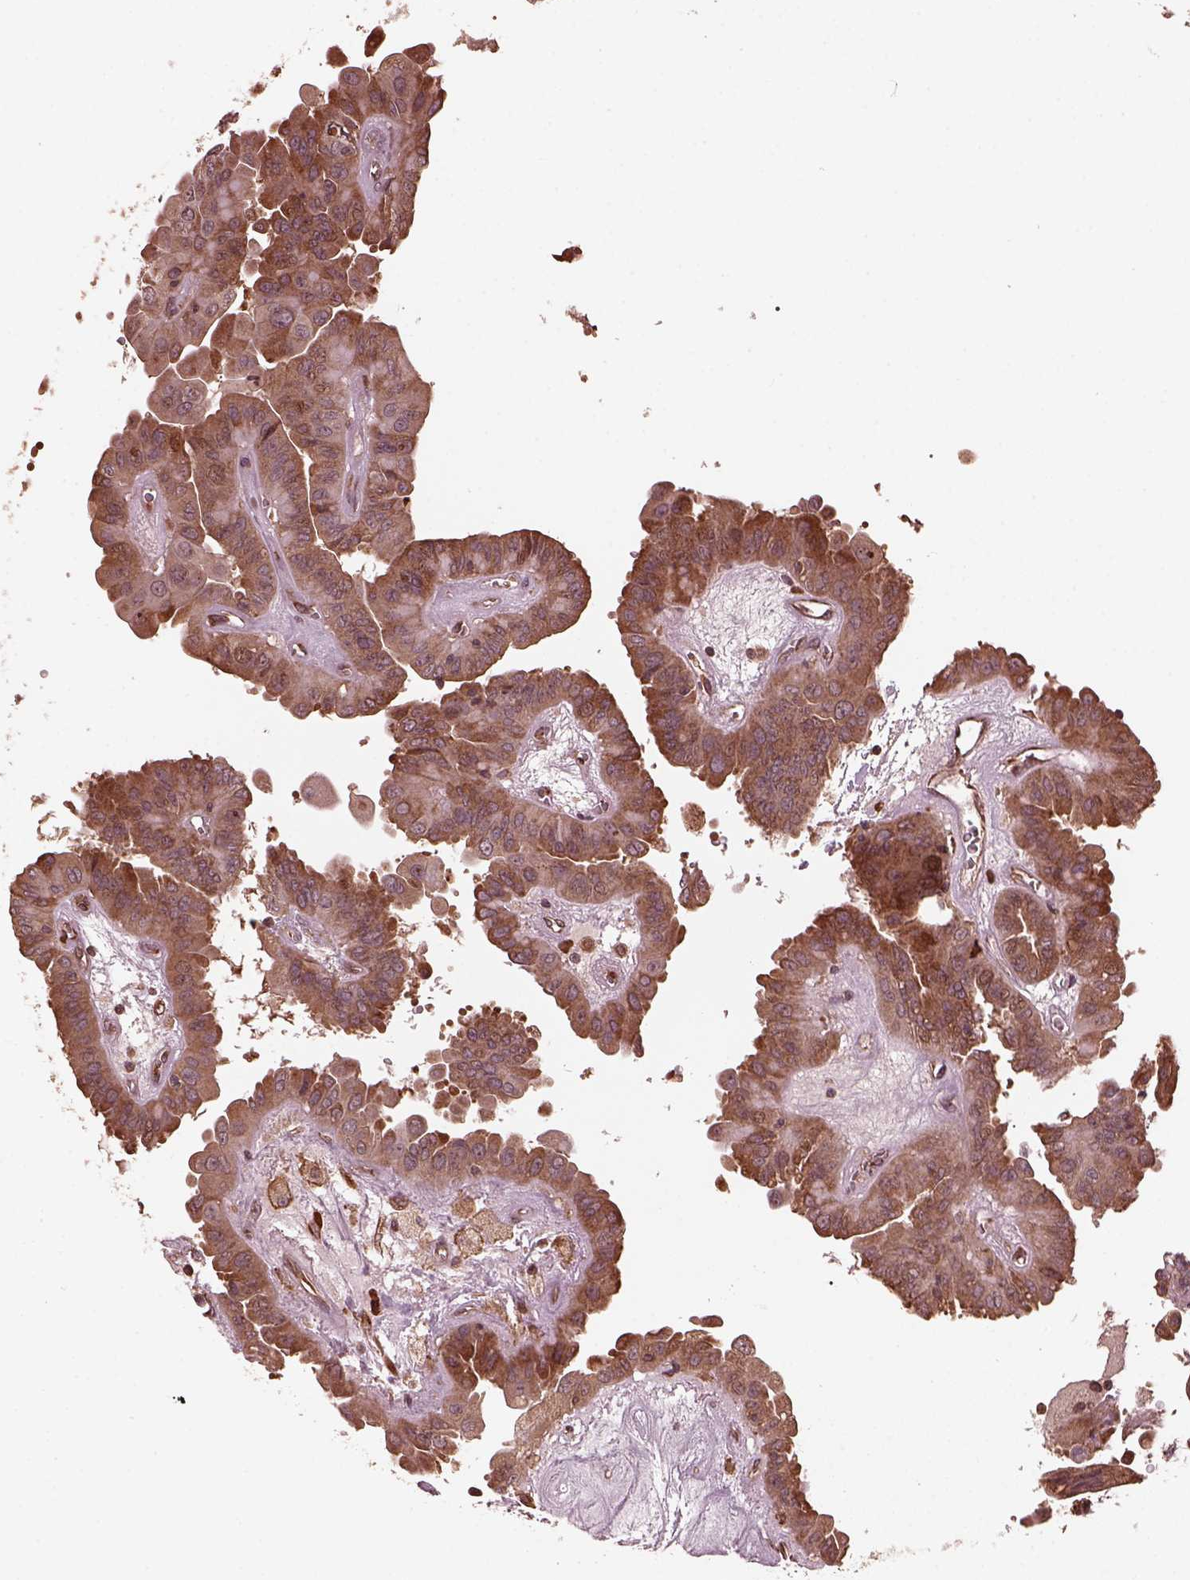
{"staining": {"intensity": "moderate", "quantity": ">75%", "location": "cytoplasmic/membranous"}, "tissue": "thyroid cancer", "cell_type": "Tumor cells", "image_type": "cancer", "snomed": [{"axis": "morphology", "description": "Papillary adenocarcinoma, NOS"}, {"axis": "topography", "description": "Thyroid gland"}], "caption": "Protein analysis of thyroid cancer (papillary adenocarcinoma) tissue displays moderate cytoplasmic/membranous positivity in about >75% of tumor cells.", "gene": "ZNF292", "patient": {"sex": "female", "age": 37}}